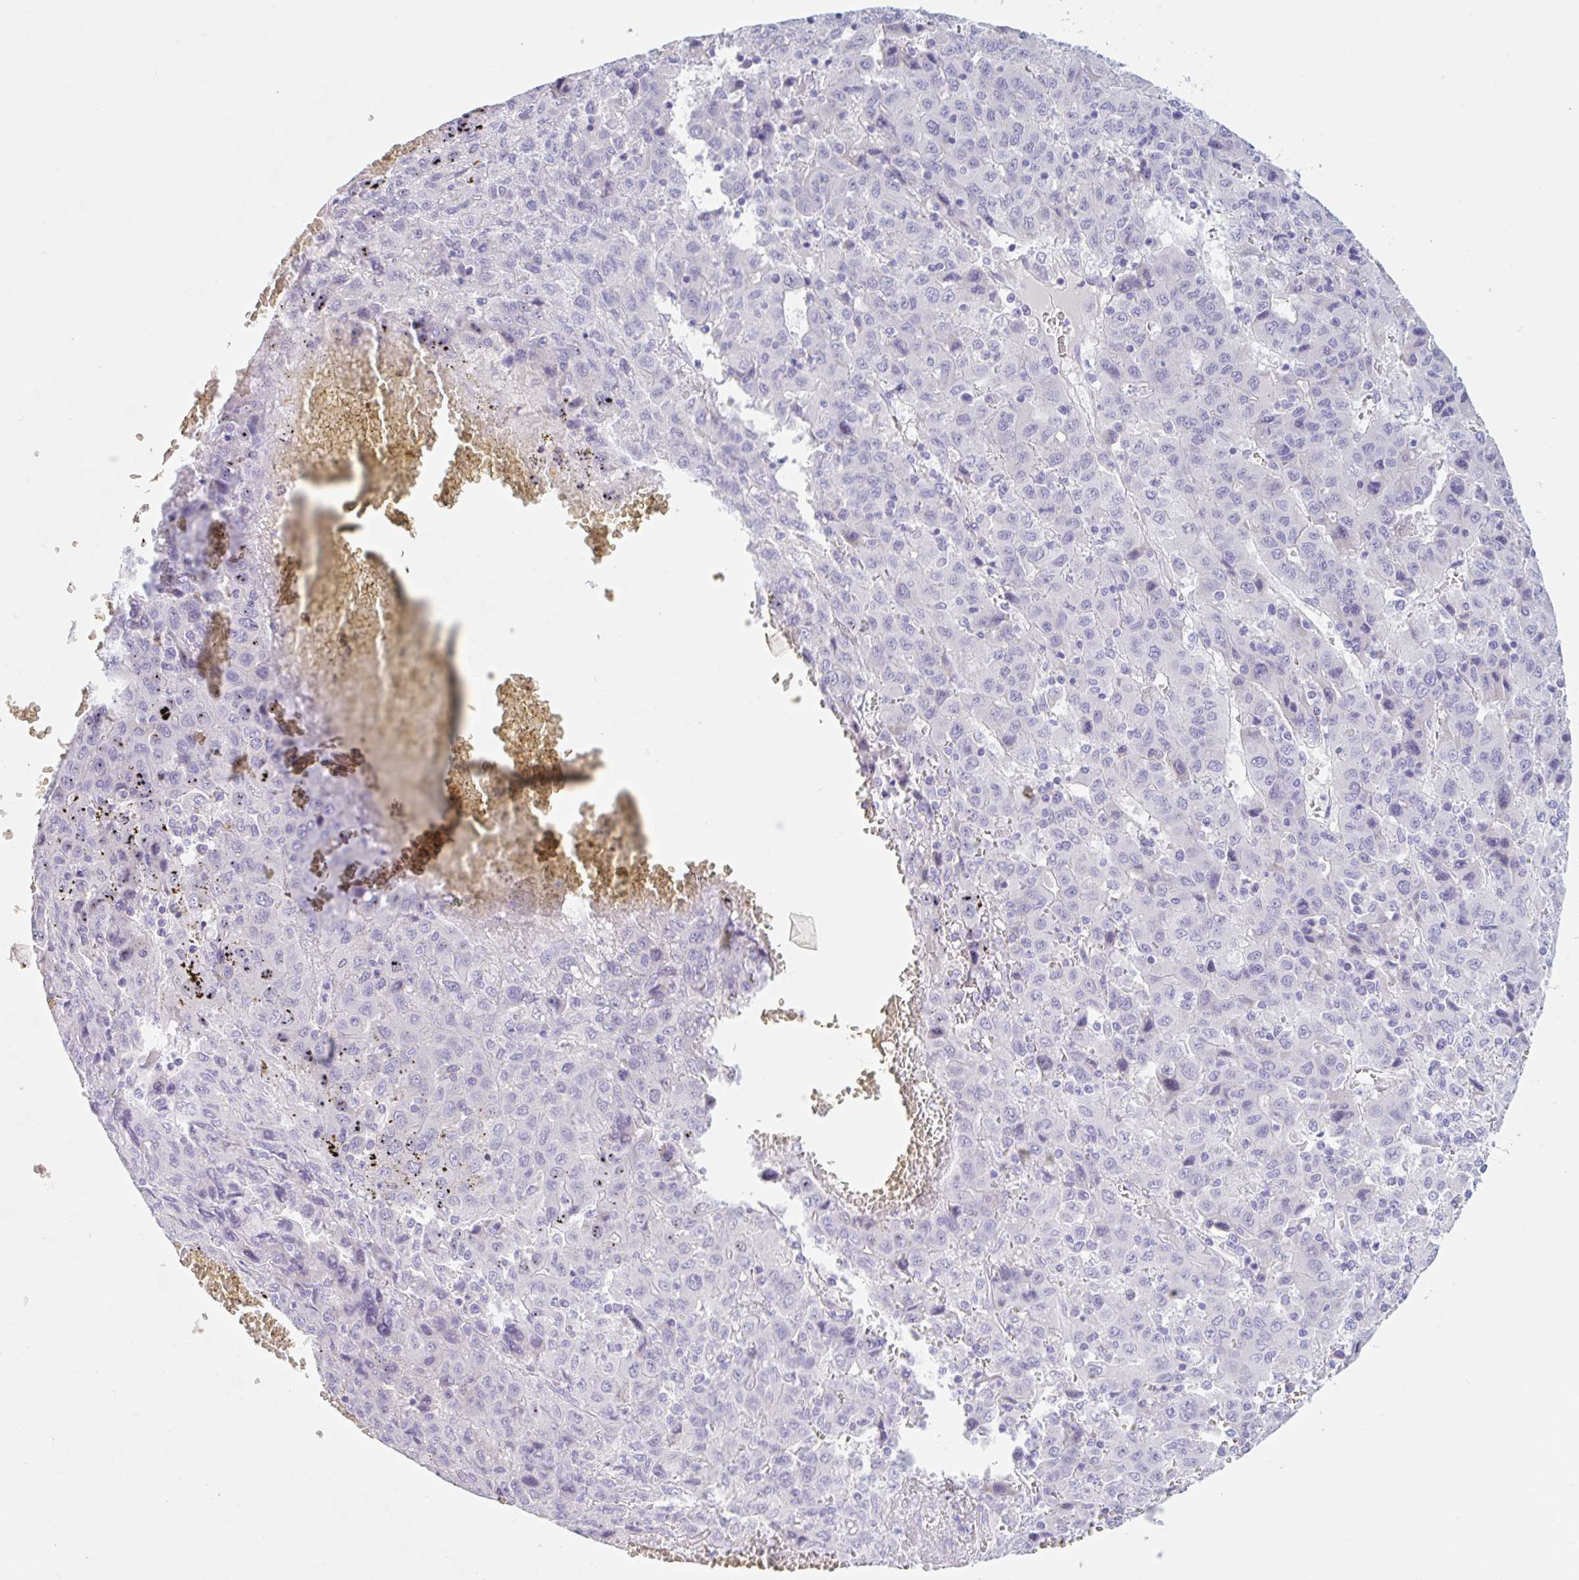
{"staining": {"intensity": "negative", "quantity": "none", "location": "none"}, "tissue": "liver cancer", "cell_type": "Tumor cells", "image_type": "cancer", "snomed": [{"axis": "morphology", "description": "Carcinoma, Hepatocellular, NOS"}, {"axis": "topography", "description": "Liver"}], "caption": "Liver cancer (hepatocellular carcinoma) was stained to show a protein in brown. There is no significant expression in tumor cells.", "gene": "KLK8", "patient": {"sex": "female", "age": 53}}